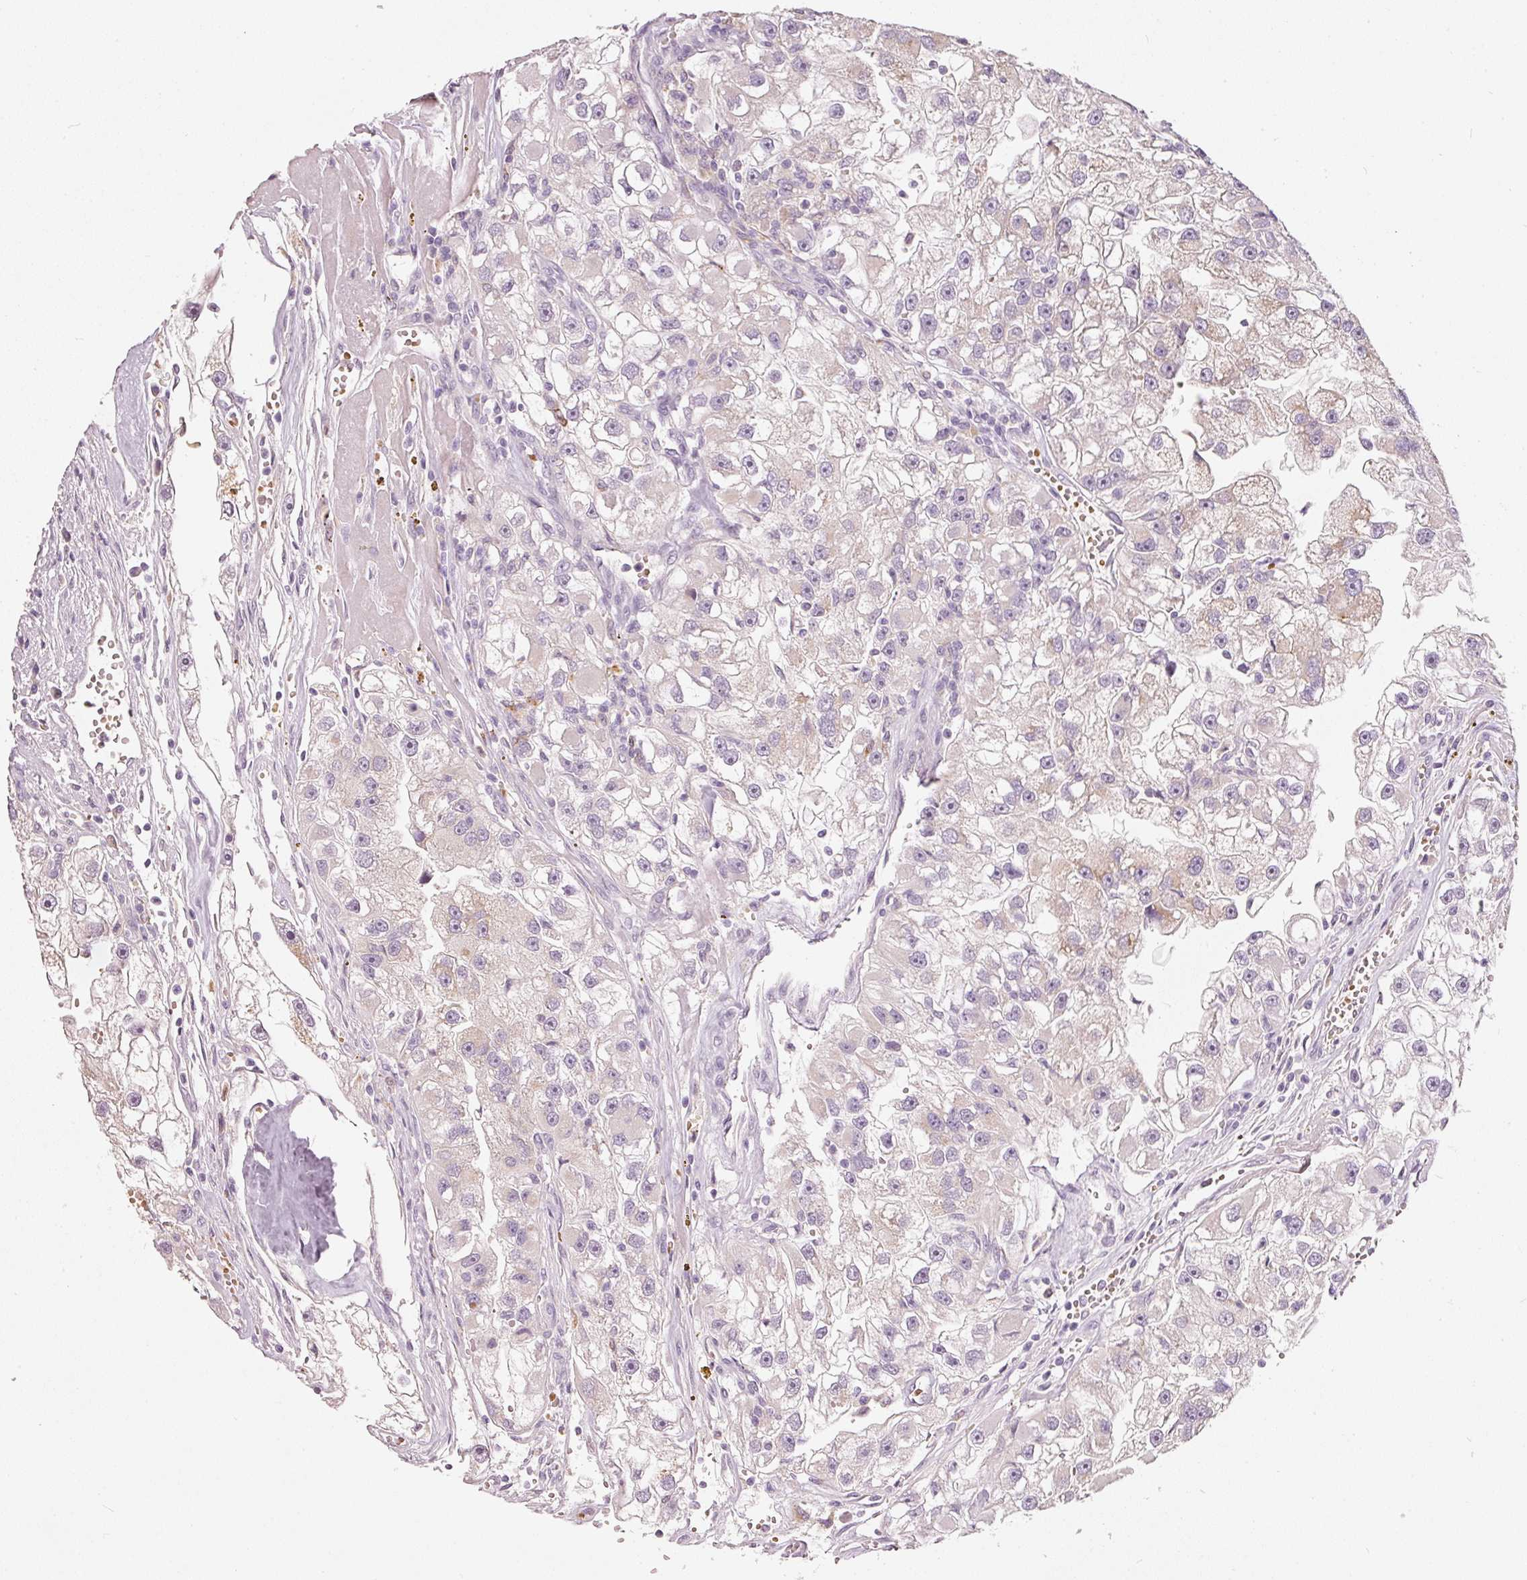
{"staining": {"intensity": "moderate", "quantity": "<25%", "location": "cytoplasmic/membranous"}, "tissue": "renal cancer", "cell_type": "Tumor cells", "image_type": "cancer", "snomed": [{"axis": "morphology", "description": "Adenocarcinoma, NOS"}, {"axis": "topography", "description": "Kidney"}], "caption": "A high-resolution photomicrograph shows IHC staining of renal cancer (adenocarcinoma), which exhibits moderate cytoplasmic/membranous expression in about <25% of tumor cells.", "gene": "KLHL21", "patient": {"sex": "male", "age": 63}}